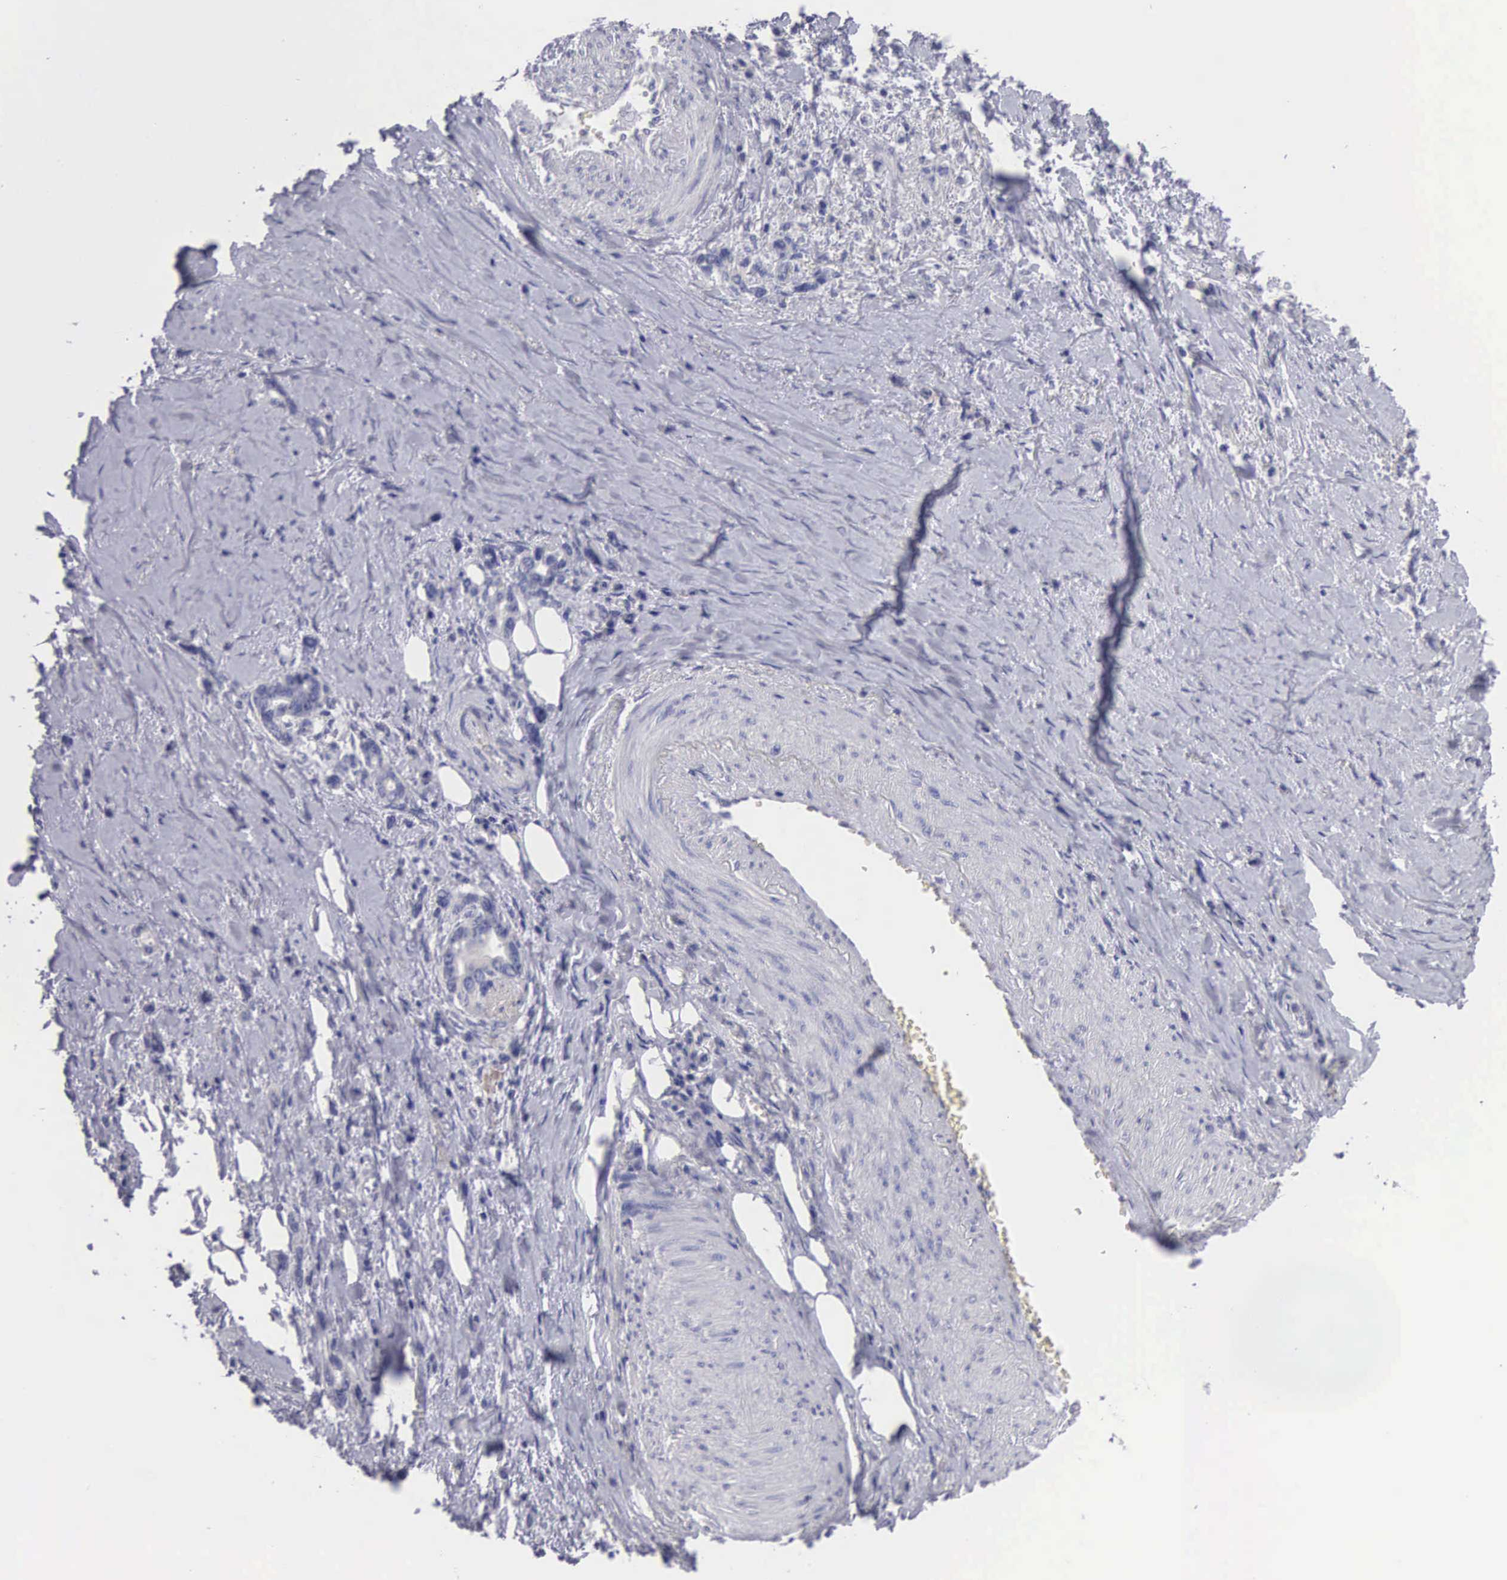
{"staining": {"intensity": "negative", "quantity": "none", "location": "none"}, "tissue": "stomach cancer", "cell_type": "Tumor cells", "image_type": "cancer", "snomed": [{"axis": "morphology", "description": "Adenocarcinoma, NOS"}, {"axis": "topography", "description": "Stomach"}], "caption": "This is a micrograph of immunohistochemistry staining of stomach cancer (adenocarcinoma), which shows no positivity in tumor cells. Brightfield microscopy of immunohistochemistry (IHC) stained with DAB (3,3'-diaminobenzidine) (brown) and hematoxylin (blue), captured at high magnification.", "gene": "SLITRK4", "patient": {"sex": "male", "age": 78}}